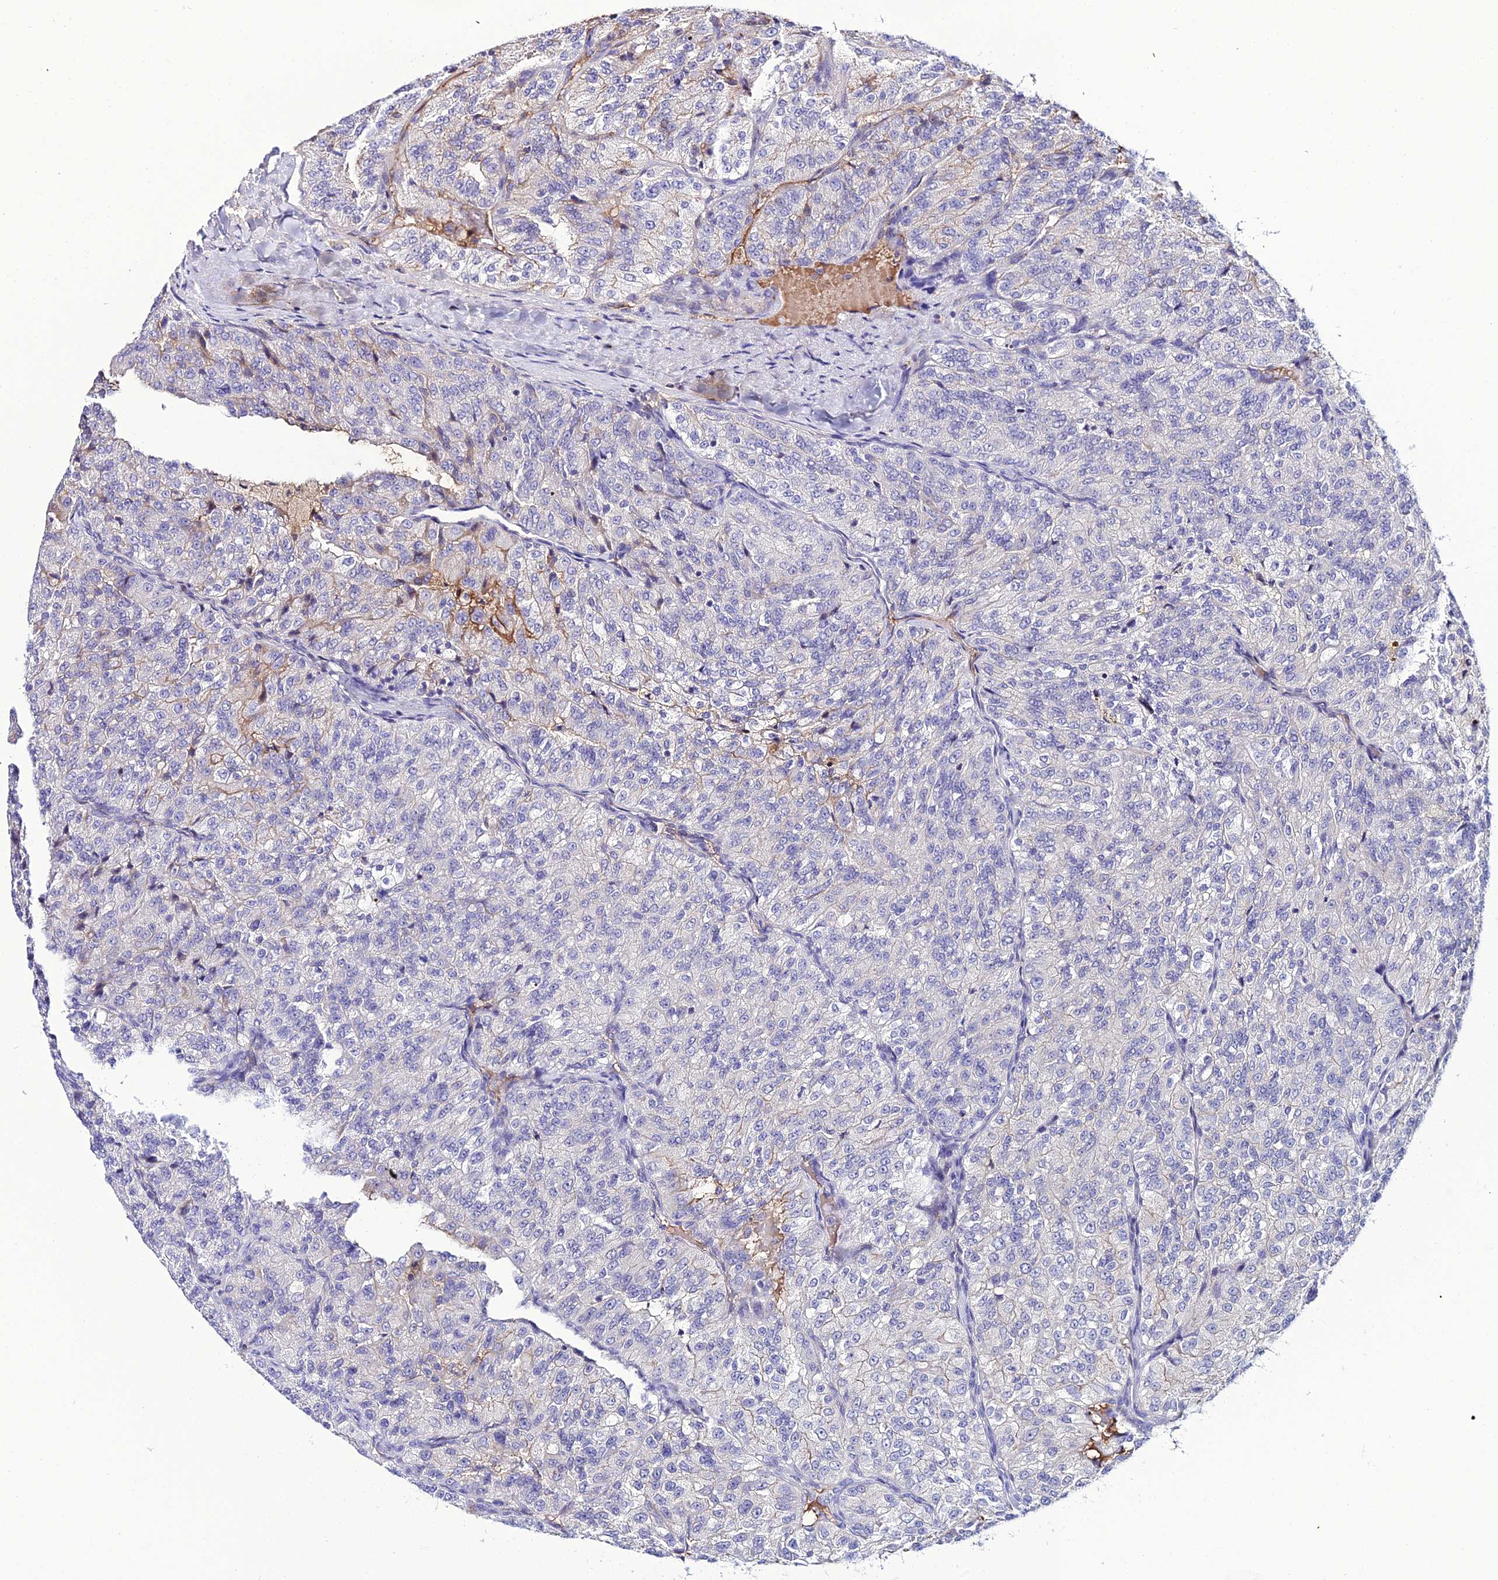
{"staining": {"intensity": "weak", "quantity": "<25%", "location": "cytoplasmic/membranous"}, "tissue": "renal cancer", "cell_type": "Tumor cells", "image_type": "cancer", "snomed": [{"axis": "morphology", "description": "Adenocarcinoma, NOS"}, {"axis": "topography", "description": "Kidney"}], "caption": "Immunohistochemical staining of human renal adenocarcinoma exhibits no significant positivity in tumor cells.", "gene": "DEFB132", "patient": {"sex": "female", "age": 63}}